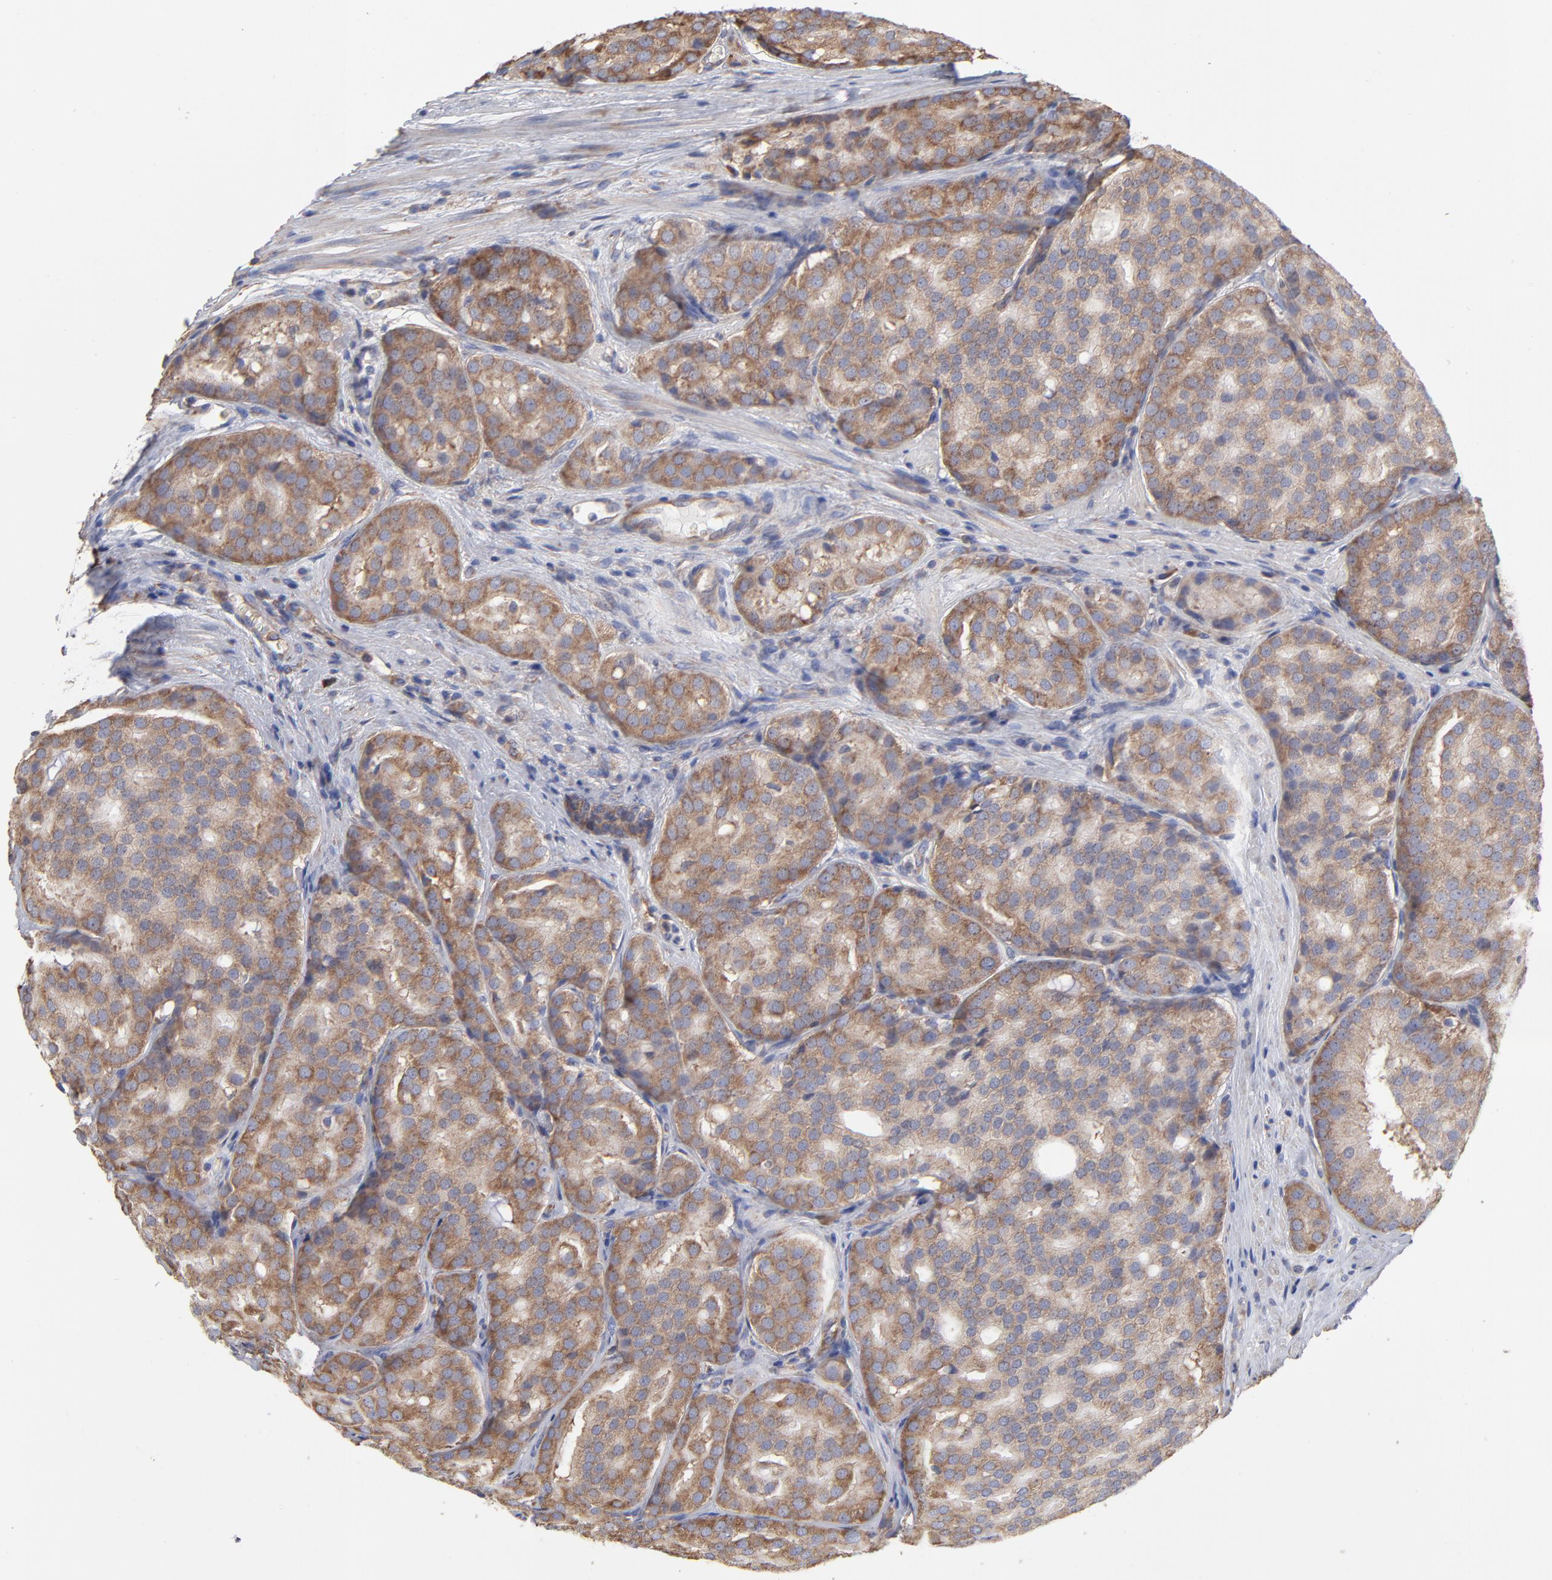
{"staining": {"intensity": "moderate", "quantity": ">75%", "location": "cytoplasmic/membranous"}, "tissue": "prostate cancer", "cell_type": "Tumor cells", "image_type": "cancer", "snomed": [{"axis": "morphology", "description": "Adenocarcinoma, High grade"}, {"axis": "topography", "description": "Prostate"}], "caption": "The micrograph displays a brown stain indicating the presence of a protein in the cytoplasmic/membranous of tumor cells in prostate cancer (high-grade adenocarcinoma).", "gene": "RPL3", "patient": {"sex": "male", "age": 64}}